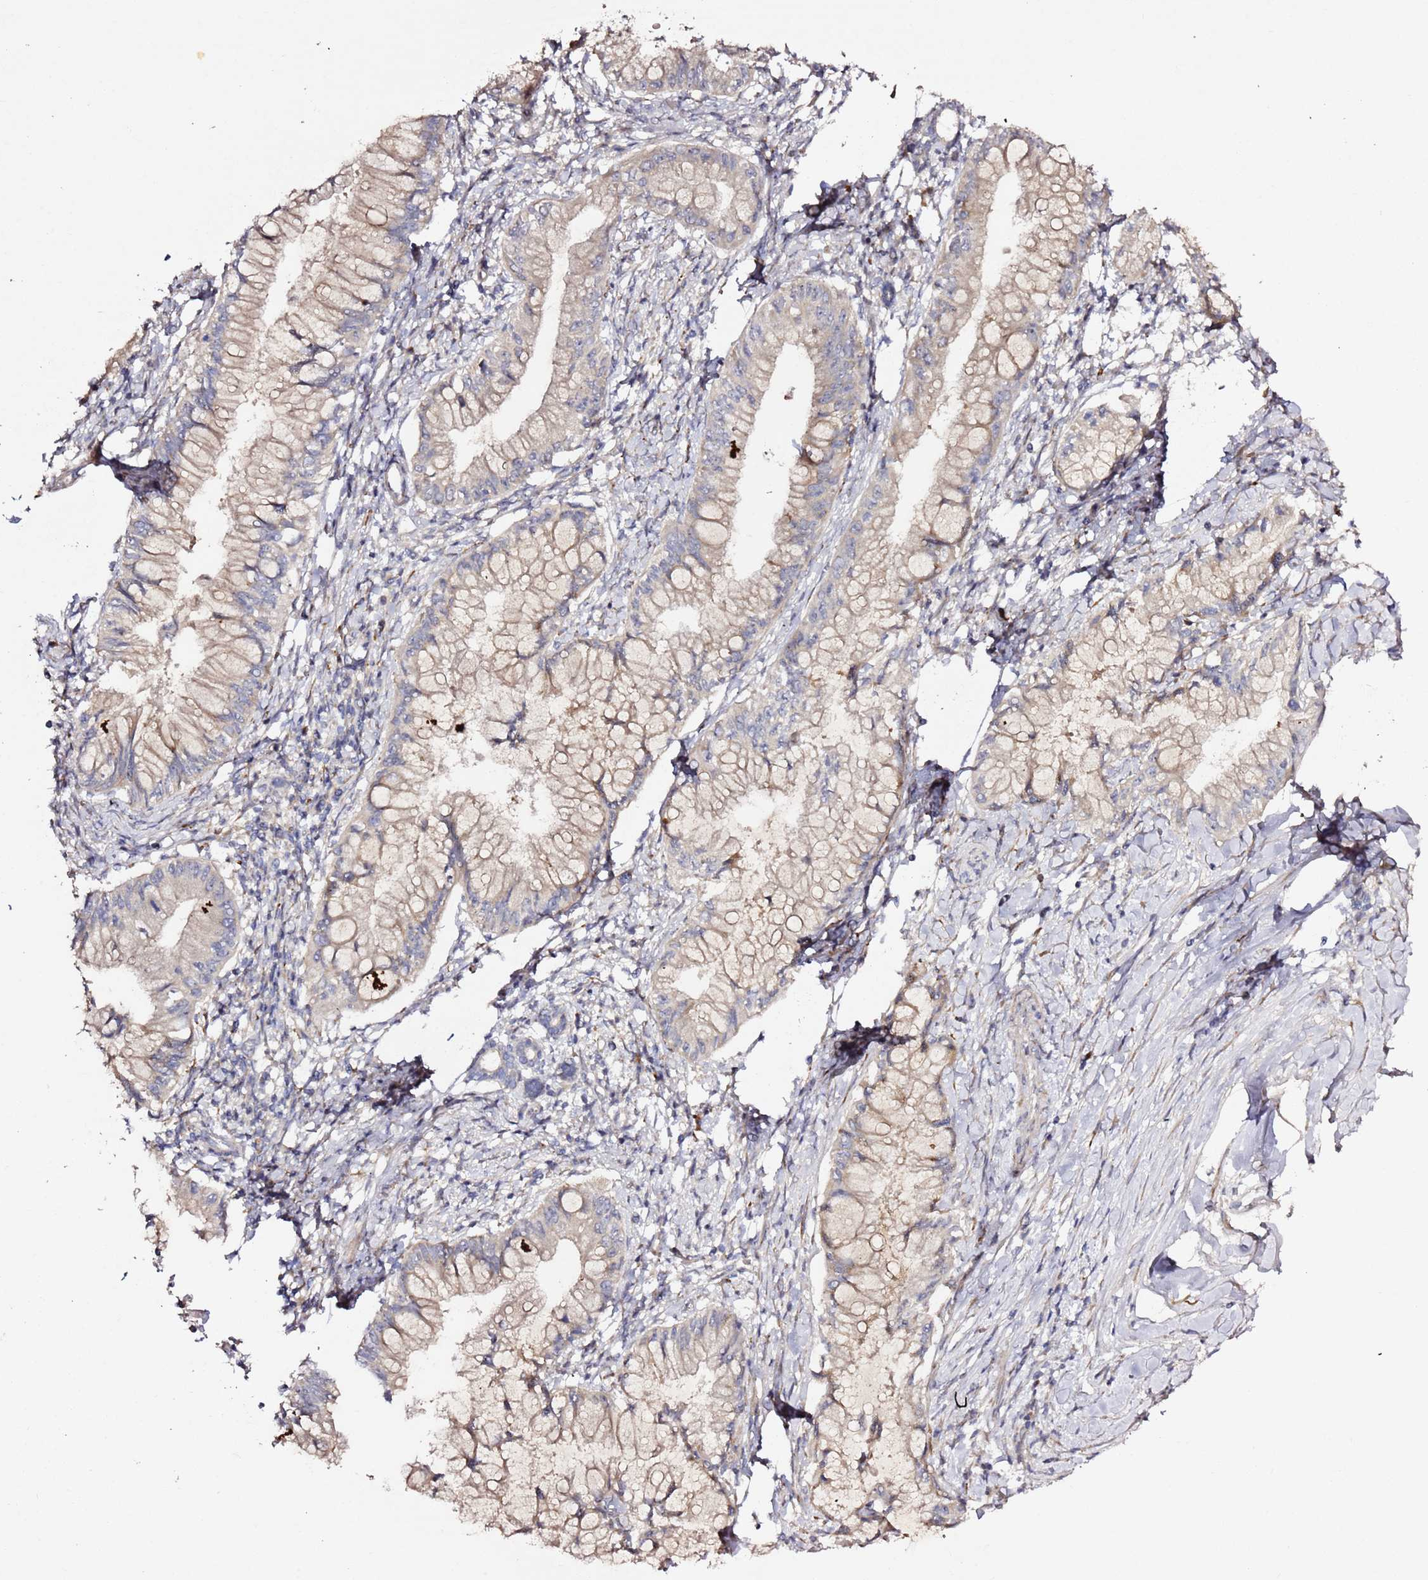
{"staining": {"intensity": "negative", "quantity": "none", "location": "none"}, "tissue": "pancreatic cancer", "cell_type": "Tumor cells", "image_type": "cancer", "snomed": [{"axis": "morphology", "description": "Adenocarcinoma, NOS"}, {"axis": "topography", "description": "Pancreas"}], "caption": "This is a photomicrograph of immunohistochemistry (IHC) staining of pancreatic cancer (adenocarcinoma), which shows no staining in tumor cells. (DAB (3,3'-diaminobenzidine) immunohistochemistry (IHC) visualized using brightfield microscopy, high magnification).", "gene": "HSD17B7", "patient": {"sex": "male", "age": 48}}